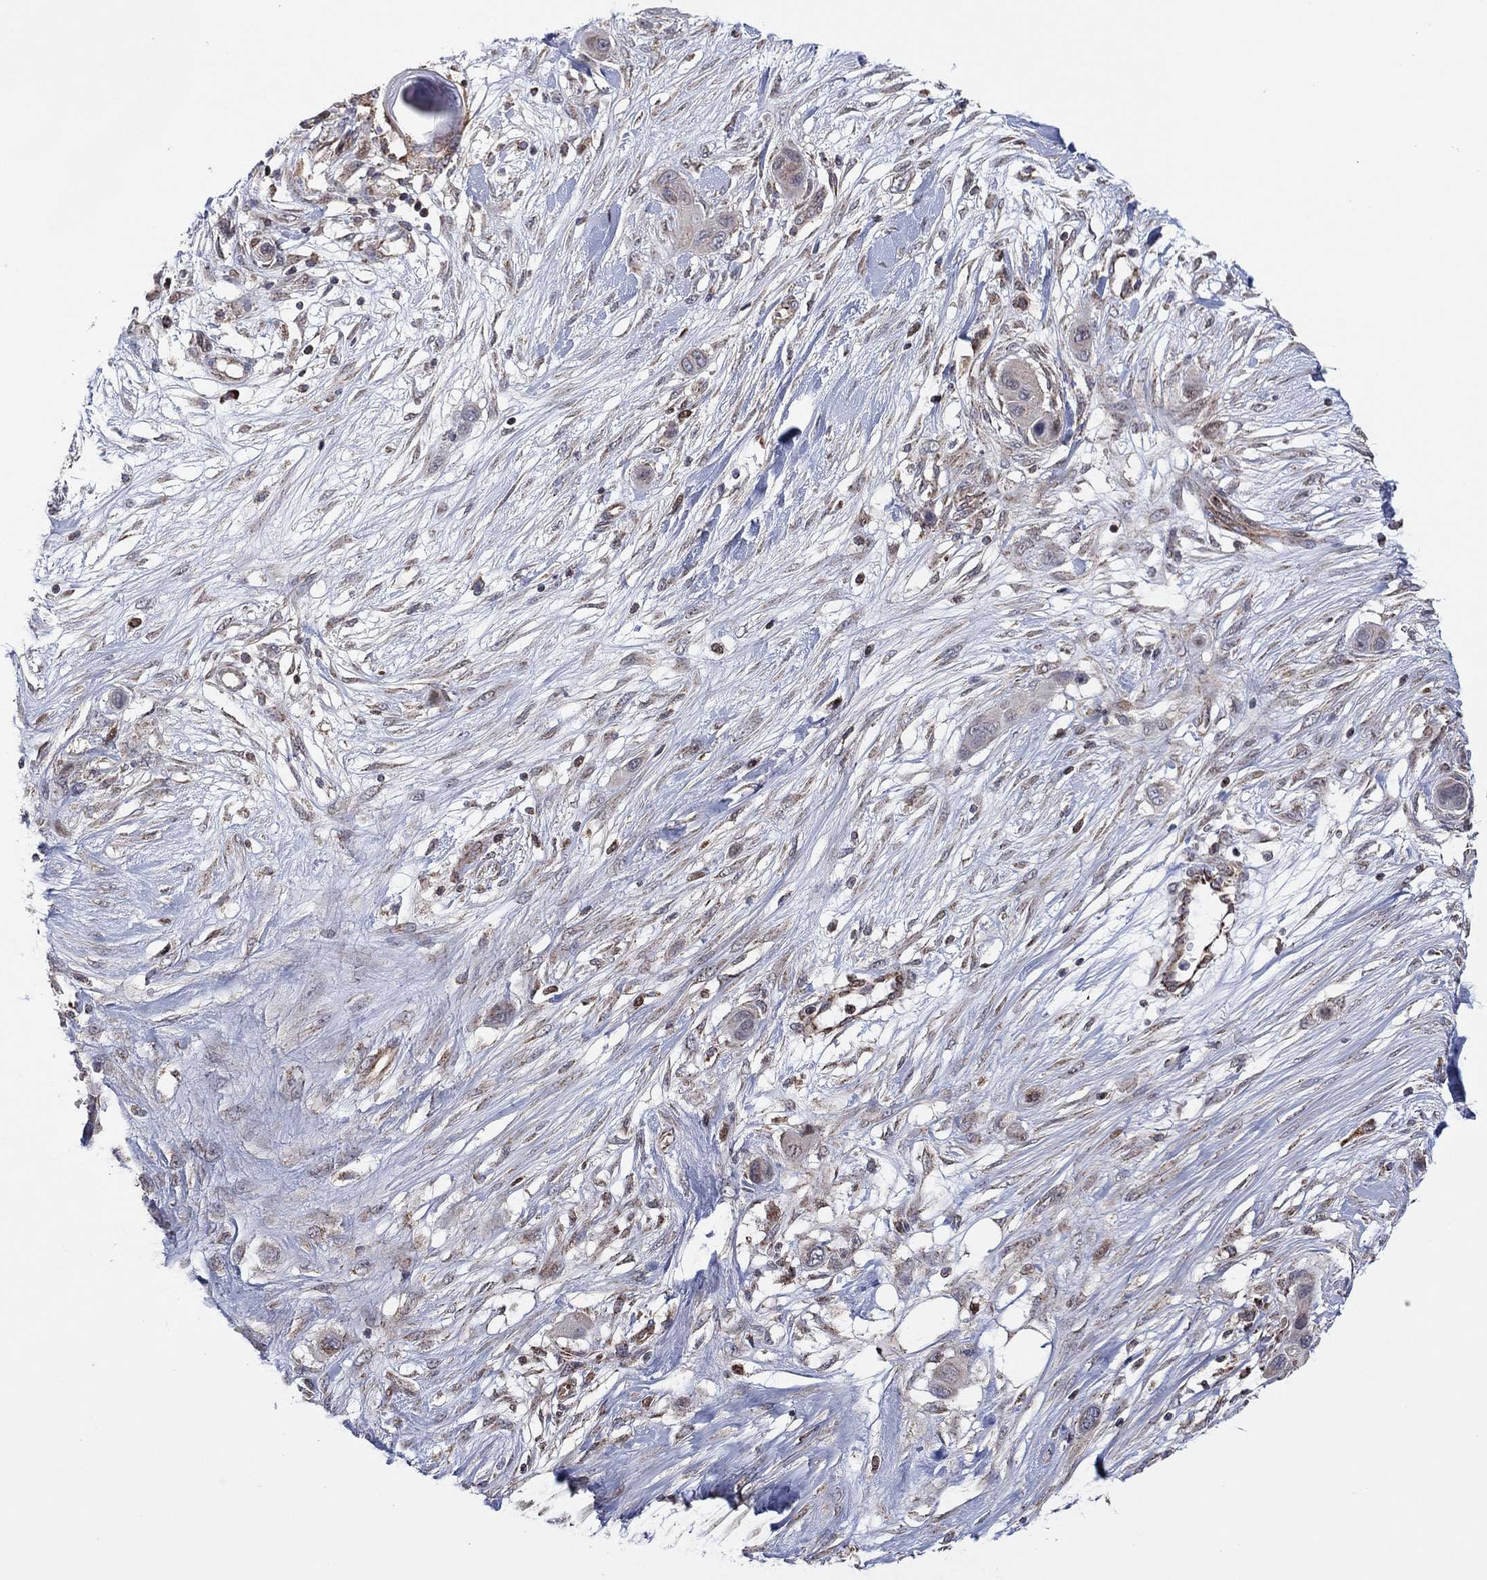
{"staining": {"intensity": "negative", "quantity": "none", "location": "none"}, "tissue": "skin cancer", "cell_type": "Tumor cells", "image_type": "cancer", "snomed": [{"axis": "morphology", "description": "Squamous cell carcinoma, NOS"}, {"axis": "topography", "description": "Skin"}], "caption": "Human skin cancer (squamous cell carcinoma) stained for a protein using immunohistochemistry (IHC) displays no expression in tumor cells.", "gene": "PIDD1", "patient": {"sex": "male", "age": 79}}